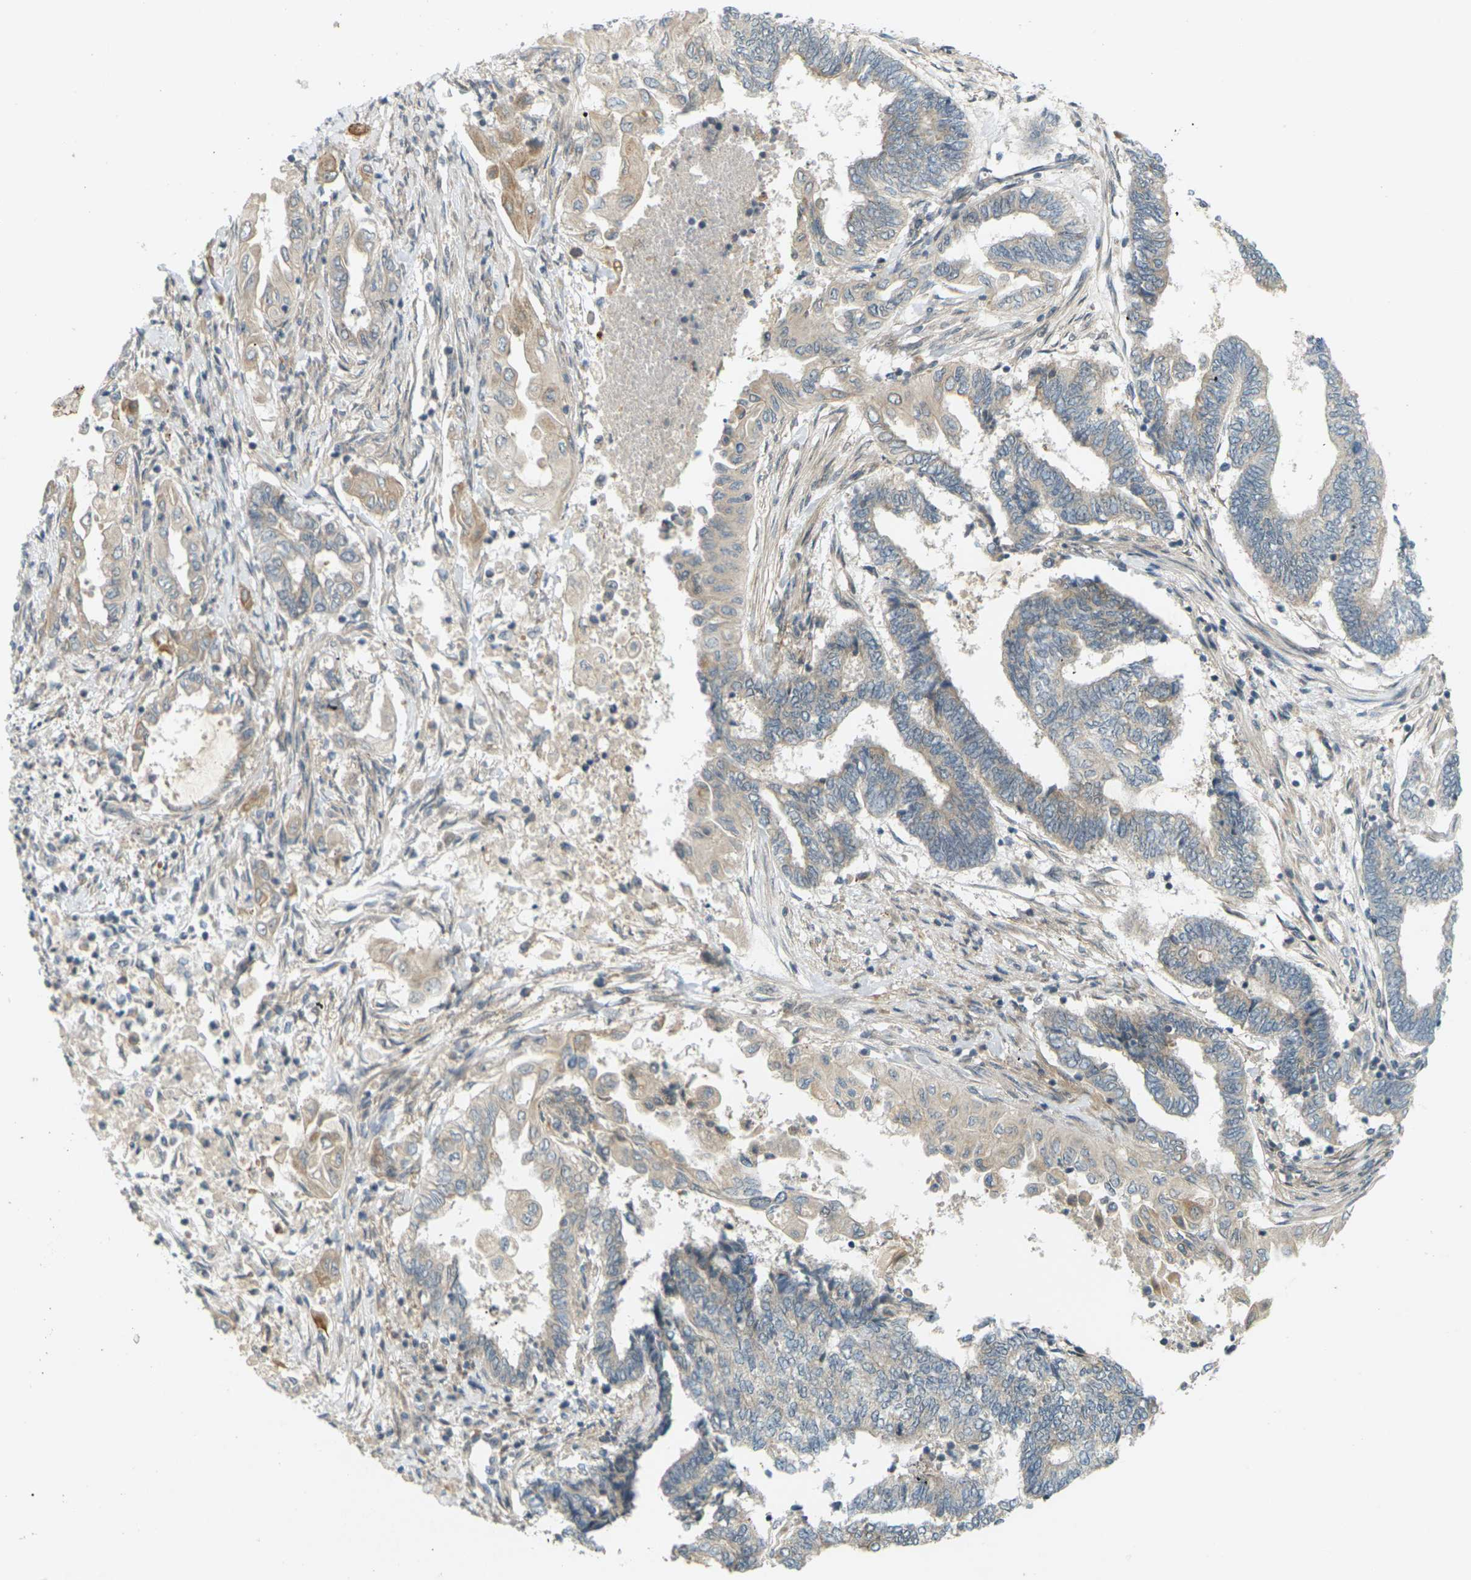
{"staining": {"intensity": "weak", "quantity": ">75%", "location": "cytoplasmic/membranous"}, "tissue": "endometrial cancer", "cell_type": "Tumor cells", "image_type": "cancer", "snomed": [{"axis": "morphology", "description": "Adenocarcinoma, NOS"}, {"axis": "topography", "description": "Uterus"}, {"axis": "topography", "description": "Endometrium"}], "caption": "Protein expression analysis of human endometrial cancer reveals weak cytoplasmic/membranous staining in approximately >75% of tumor cells. The staining was performed using DAB to visualize the protein expression in brown, while the nuclei were stained in blue with hematoxylin (Magnification: 20x).", "gene": "SOCS6", "patient": {"sex": "female", "age": 70}}